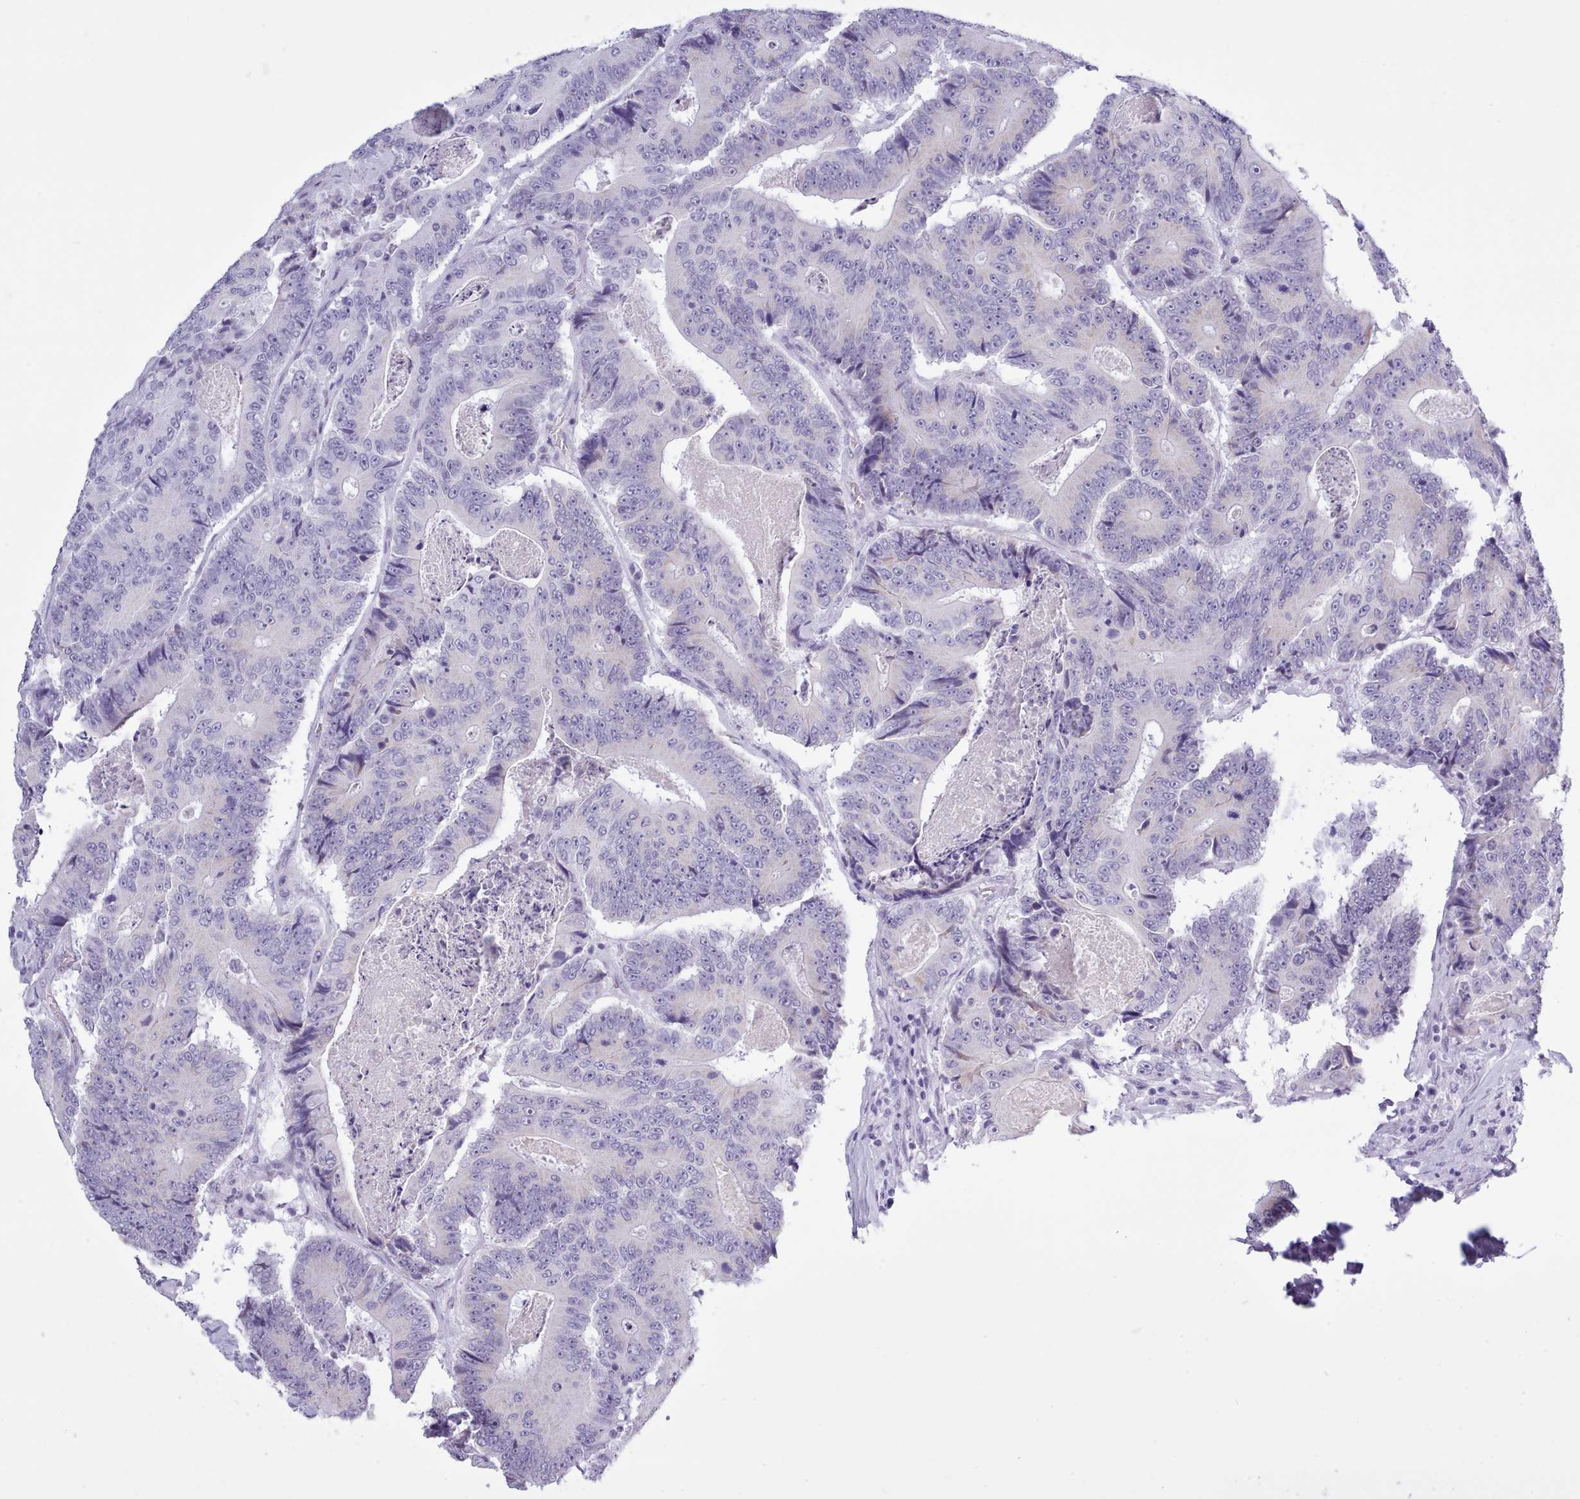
{"staining": {"intensity": "negative", "quantity": "none", "location": "none"}, "tissue": "colorectal cancer", "cell_type": "Tumor cells", "image_type": "cancer", "snomed": [{"axis": "morphology", "description": "Adenocarcinoma, NOS"}, {"axis": "topography", "description": "Colon"}], "caption": "Immunohistochemical staining of colorectal adenocarcinoma displays no significant positivity in tumor cells.", "gene": "FBXO48", "patient": {"sex": "male", "age": 83}}